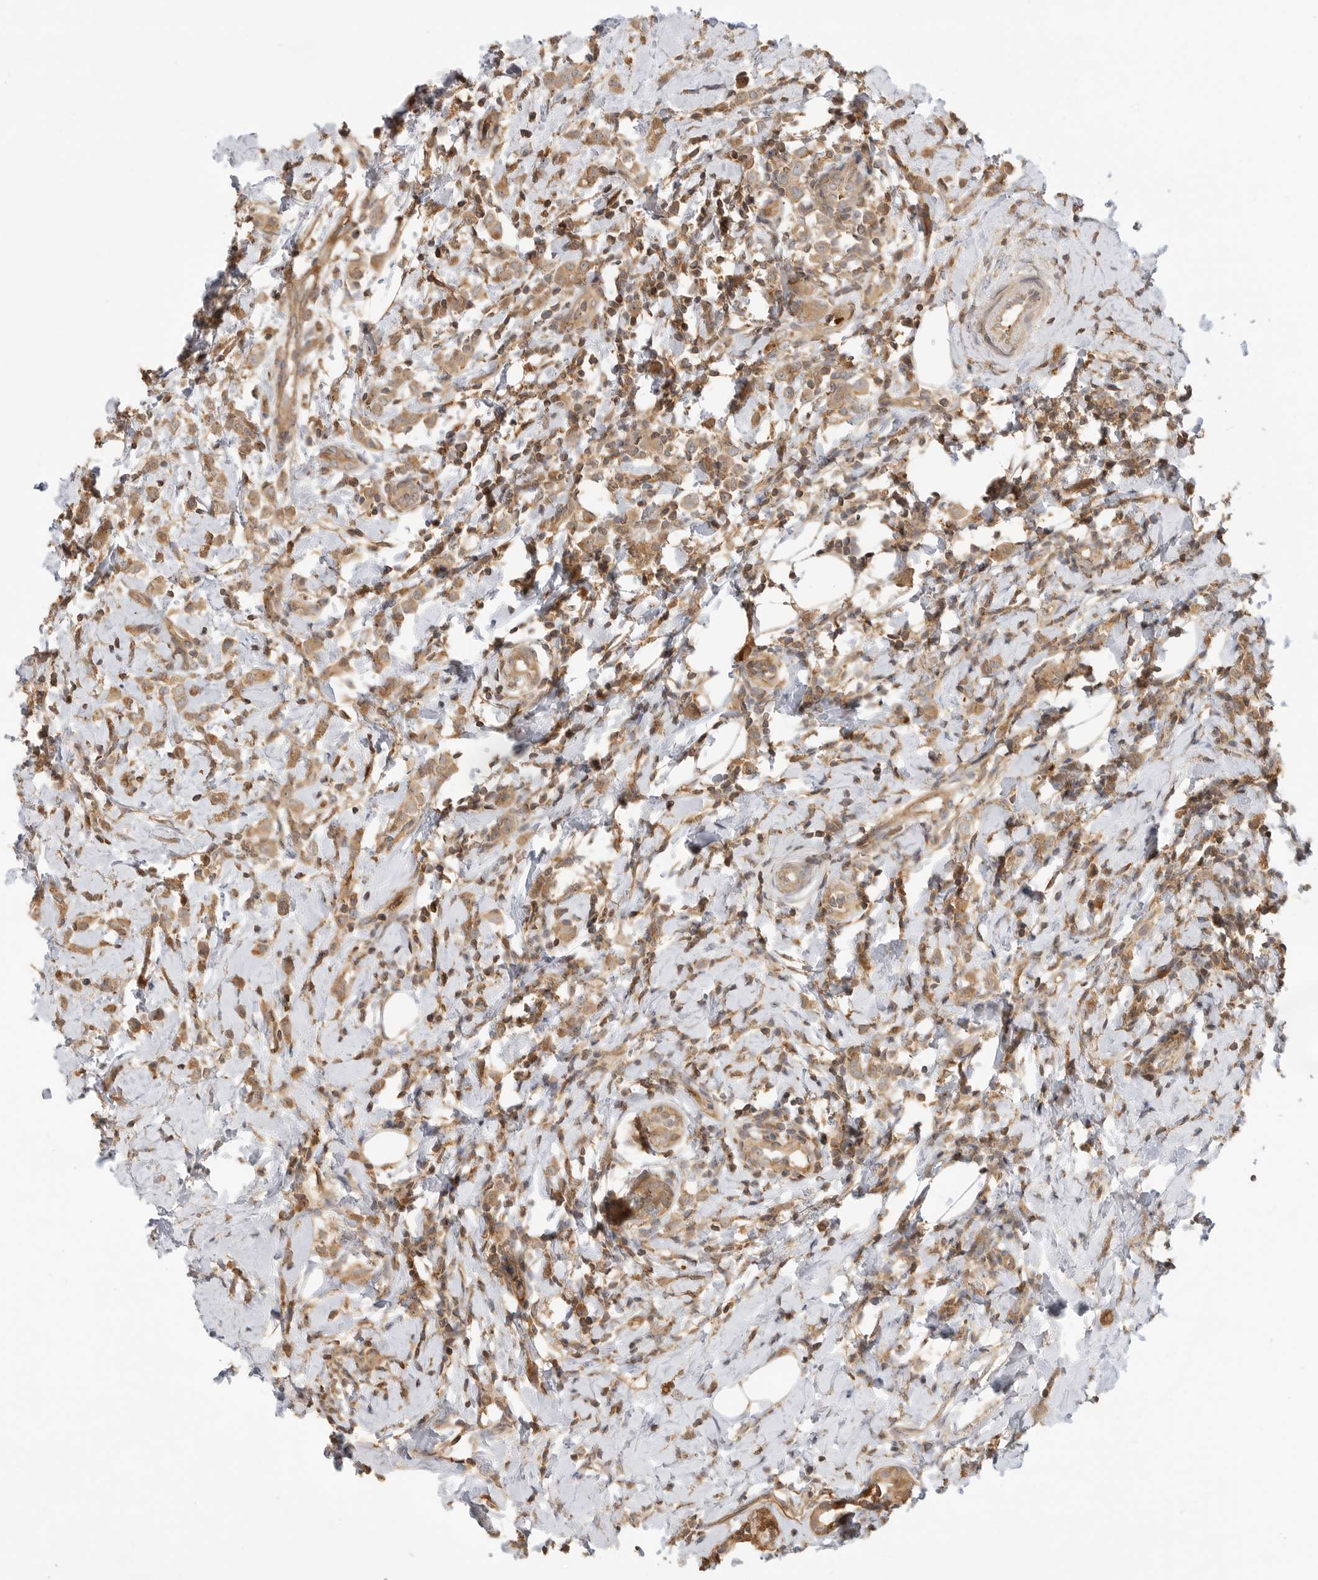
{"staining": {"intensity": "moderate", "quantity": ">75%", "location": "cytoplasmic/membranous"}, "tissue": "breast cancer", "cell_type": "Tumor cells", "image_type": "cancer", "snomed": [{"axis": "morphology", "description": "Lobular carcinoma"}, {"axis": "topography", "description": "Breast"}], "caption": "This image exhibits immunohistochemistry (IHC) staining of lobular carcinoma (breast), with medium moderate cytoplasmic/membranous expression in about >75% of tumor cells.", "gene": "CLDN12", "patient": {"sex": "female", "age": 47}}